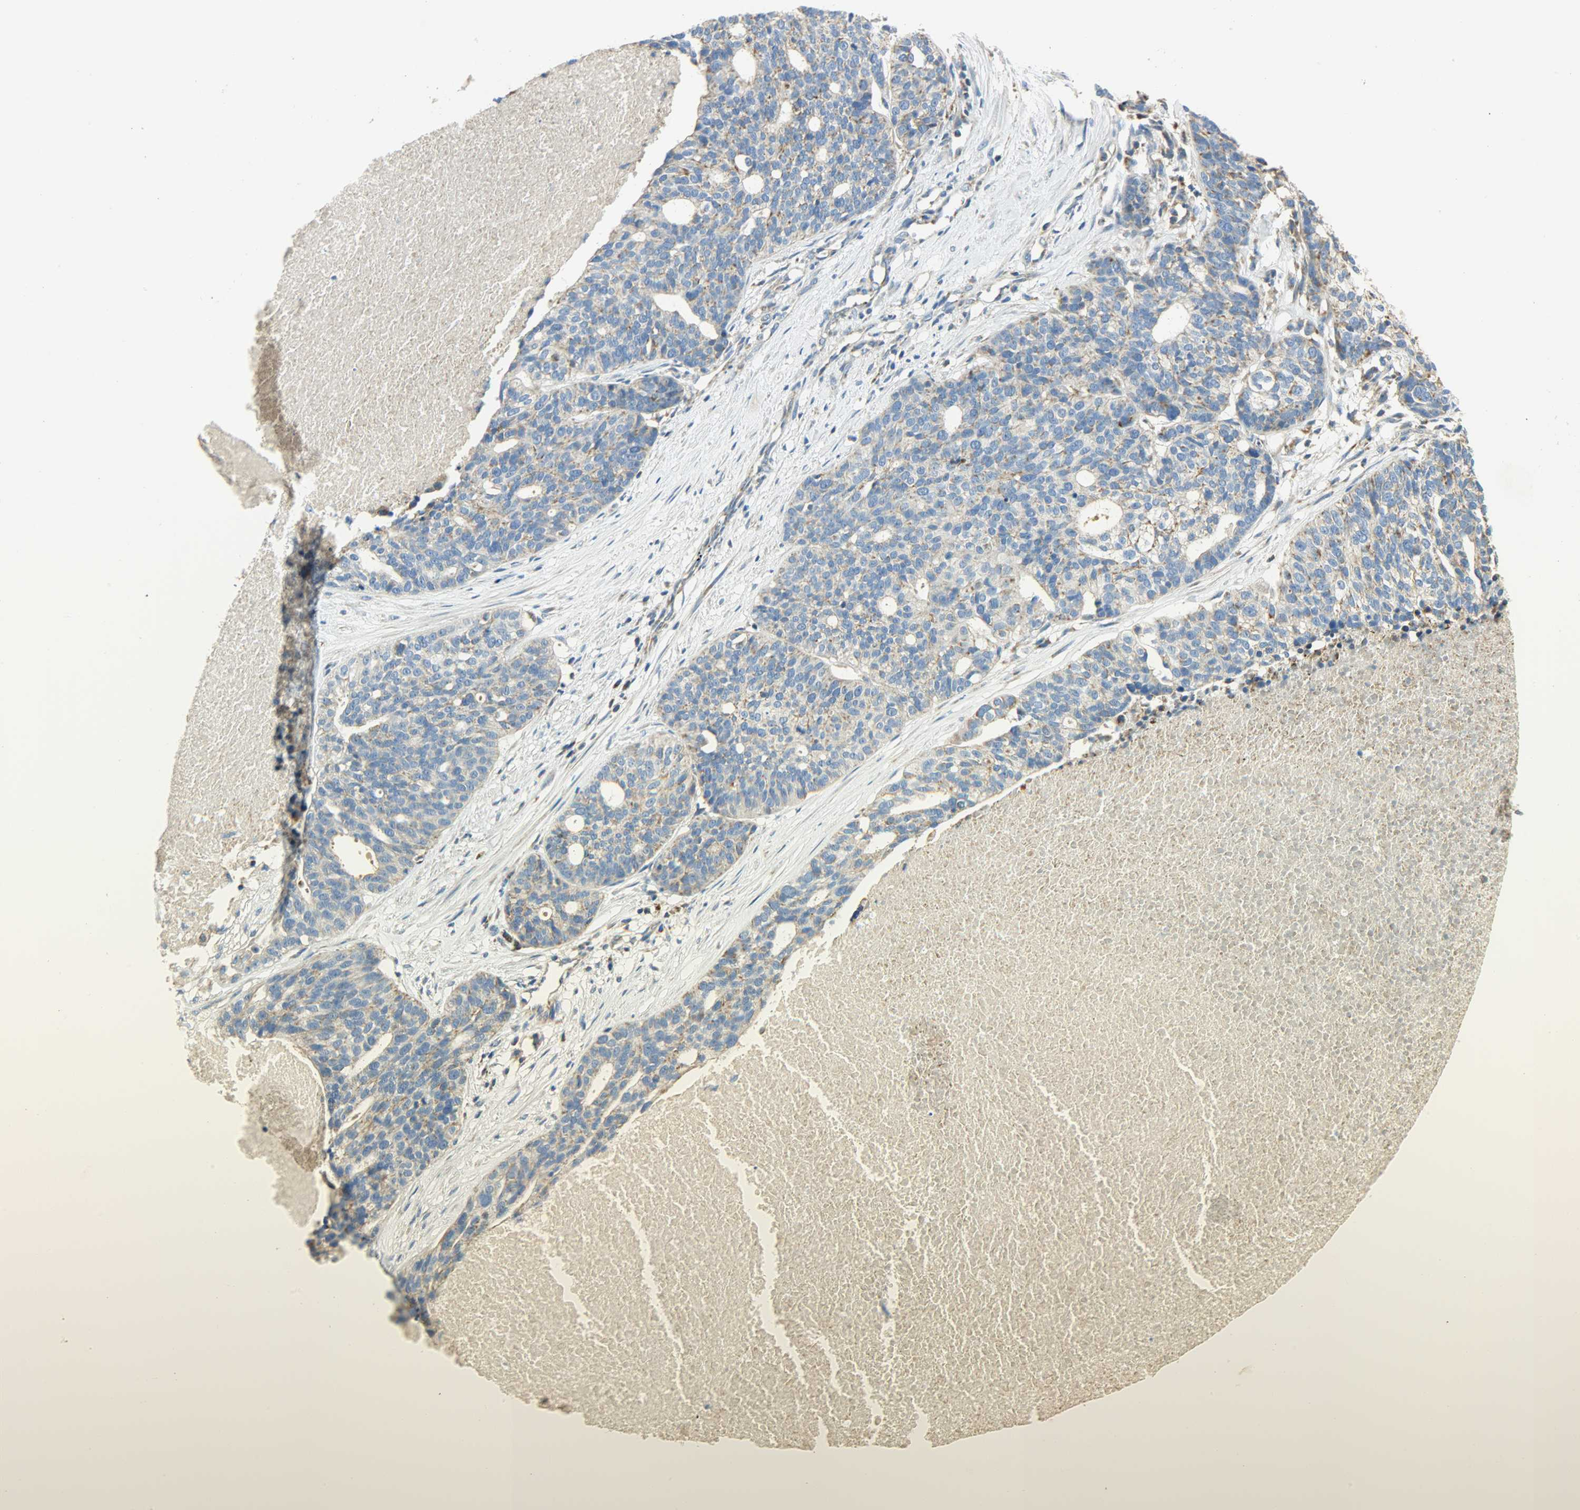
{"staining": {"intensity": "moderate", "quantity": ">75%", "location": "cytoplasmic/membranous"}, "tissue": "ovarian cancer", "cell_type": "Tumor cells", "image_type": "cancer", "snomed": [{"axis": "morphology", "description": "Cystadenocarcinoma, serous, NOS"}, {"axis": "topography", "description": "Ovary"}], "caption": "Immunohistochemical staining of ovarian serous cystadenocarcinoma exhibits medium levels of moderate cytoplasmic/membranous positivity in approximately >75% of tumor cells. (IHC, brightfield microscopy, high magnification).", "gene": "NNT", "patient": {"sex": "female", "age": 59}}